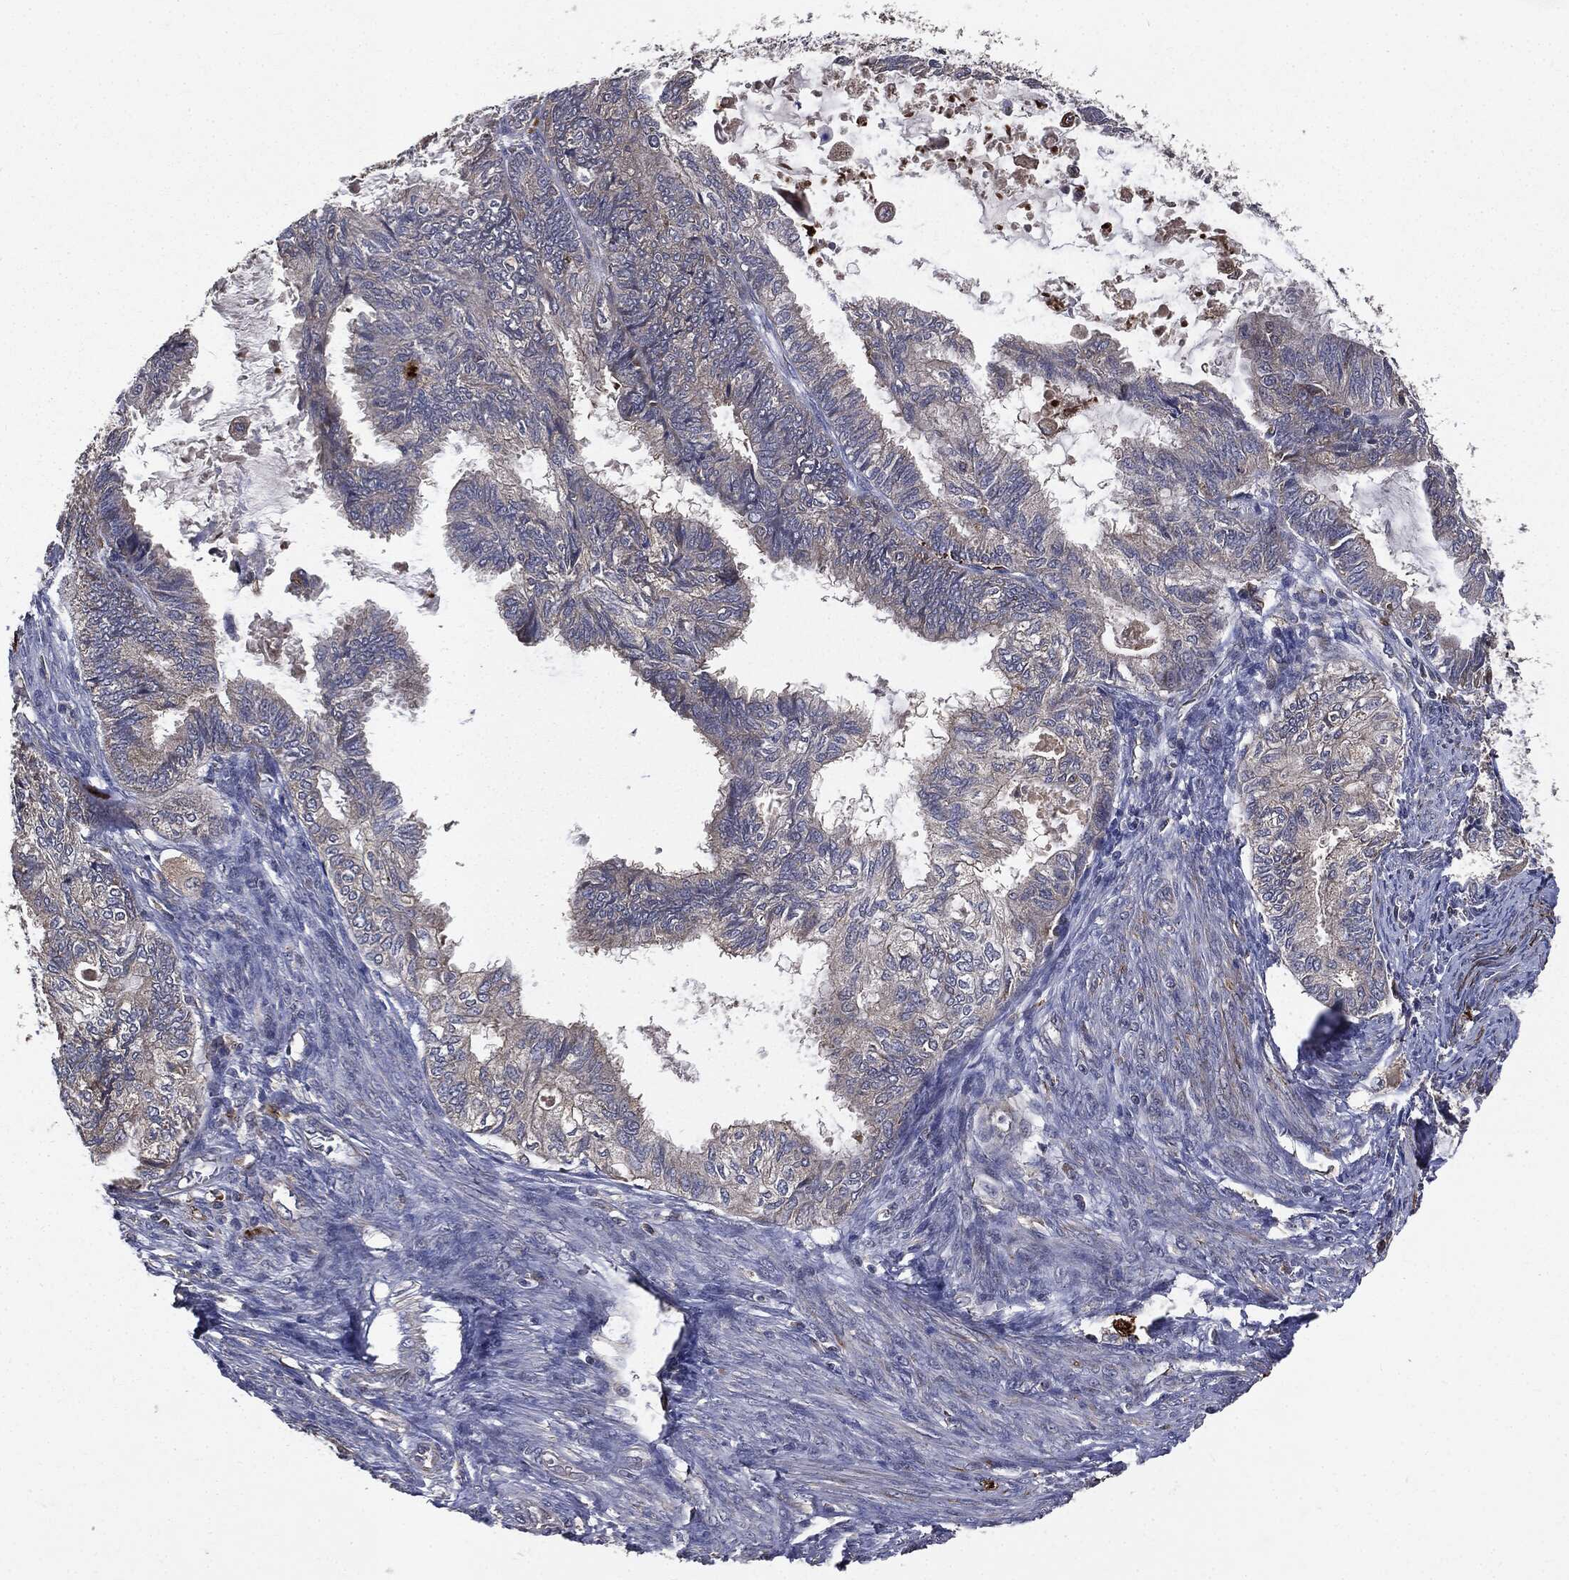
{"staining": {"intensity": "negative", "quantity": "none", "location": "none"}, "tissue": "endometrial cancer", "cell_type": "Tumor cells", "image_type": "cancer", "snomed": [{"axis": "morphology", "description": "Adenocarcinoma, NOS"}, {"axis": "topography", "description": "Endometrium"}], "caption": "Adenocarcinoma (endometrial) was stained to show a protein in brown. There is no significant staining in tumor cells.", "gene": "PLOD3", "patient": {"sex": "female", "age": 86}}